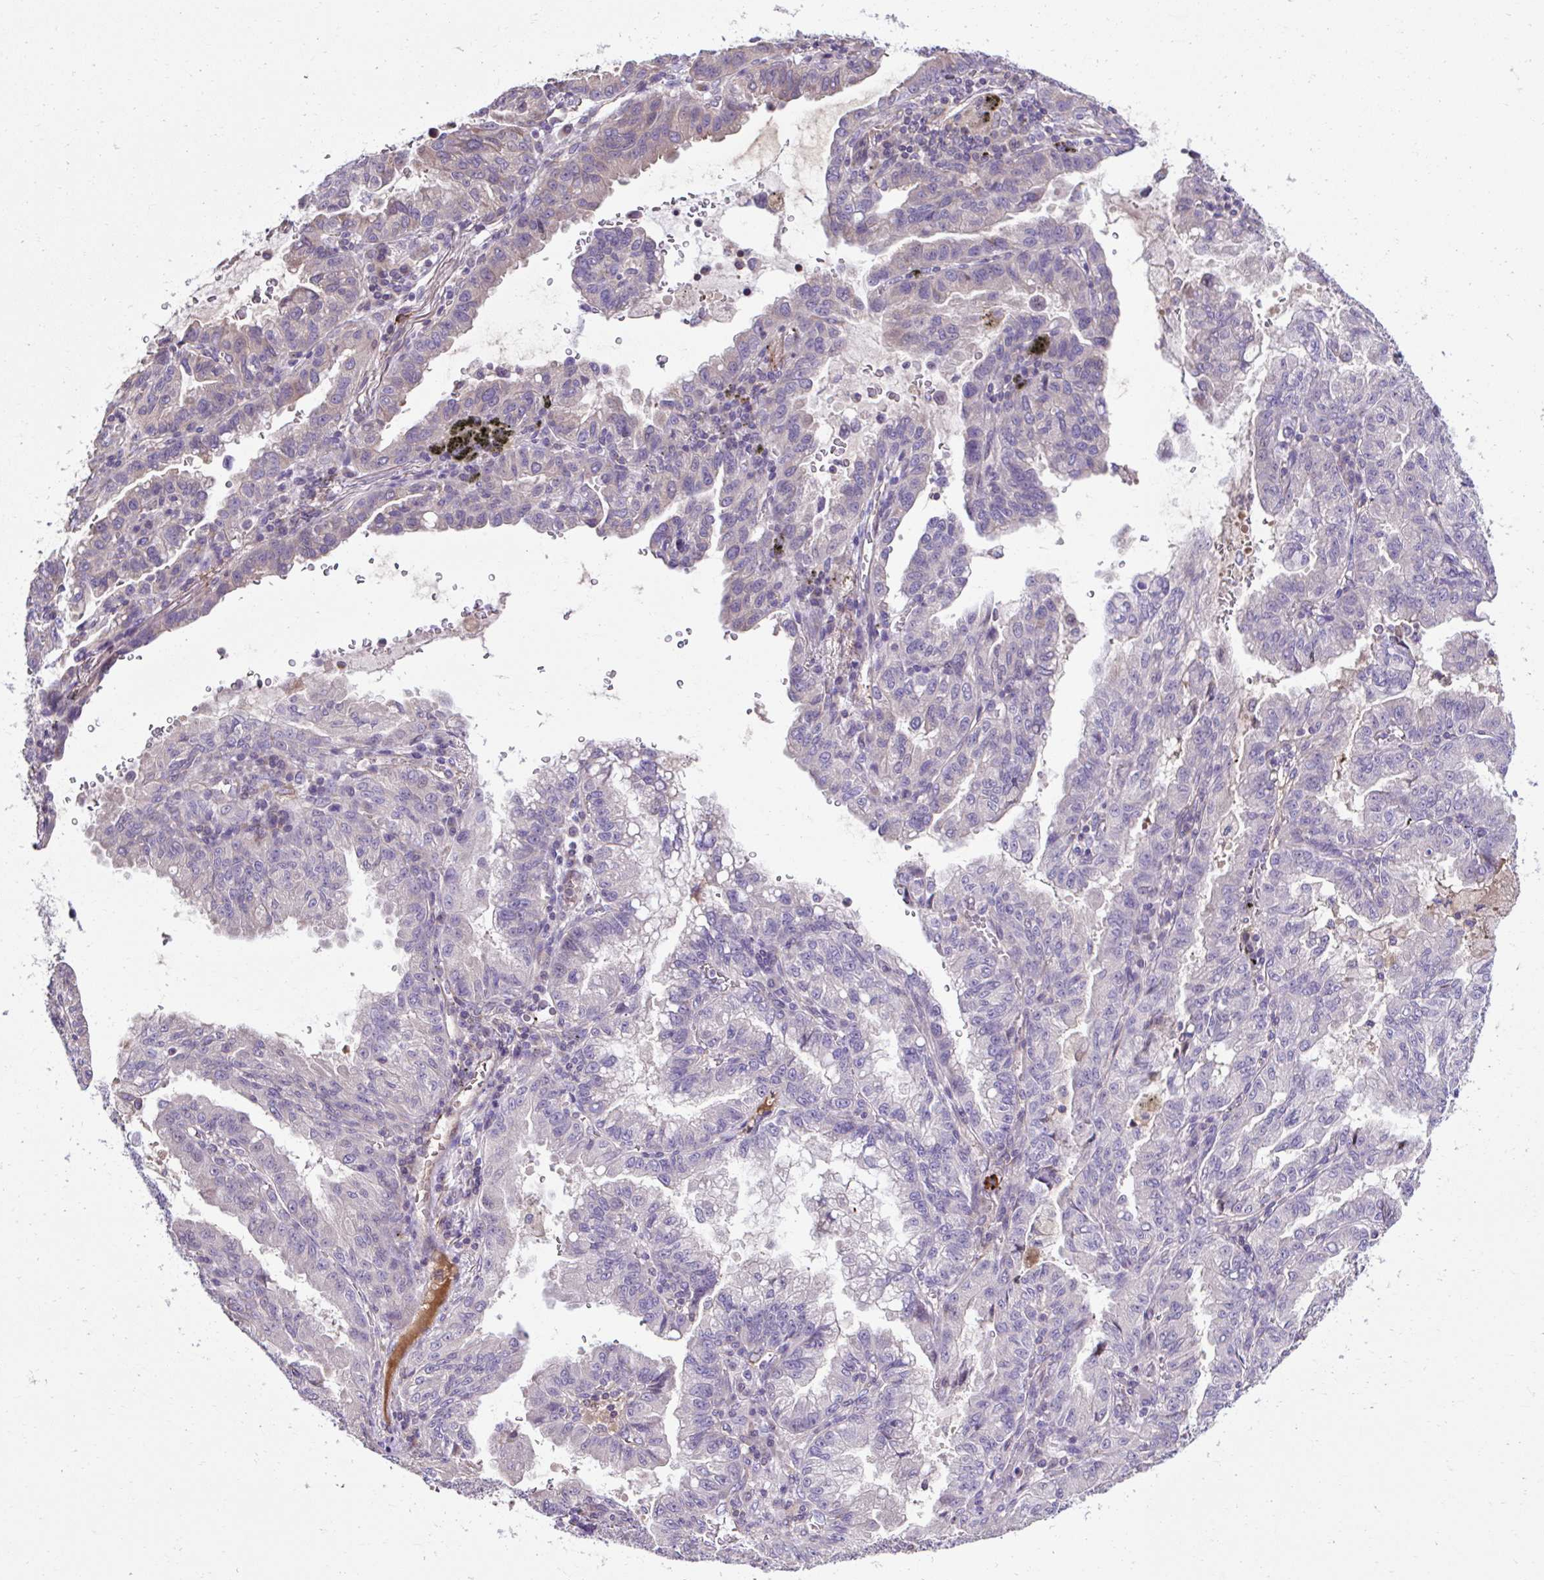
{"staining": {"intensity": "negative", "quantity": "none", "location": "none"}, "tissue": "lung cancer", "cell_type": "Tumor cells", "image_type": "cancer", "snomed": [{"axis": "morphology", "description": "Adenocarcinoma, NOS"}, {"axis": "topography", "description": "Lymph node"}, {"axis": "topography", "description": "Lung"}], "caption": "Immunohistochemistry image of adenocarcinoma (lung) stained for a protein (brown), which shows no positivity in tumor cells.", "gene": "CCDC85C", "patient": {"sex": "male", "age": 66}}